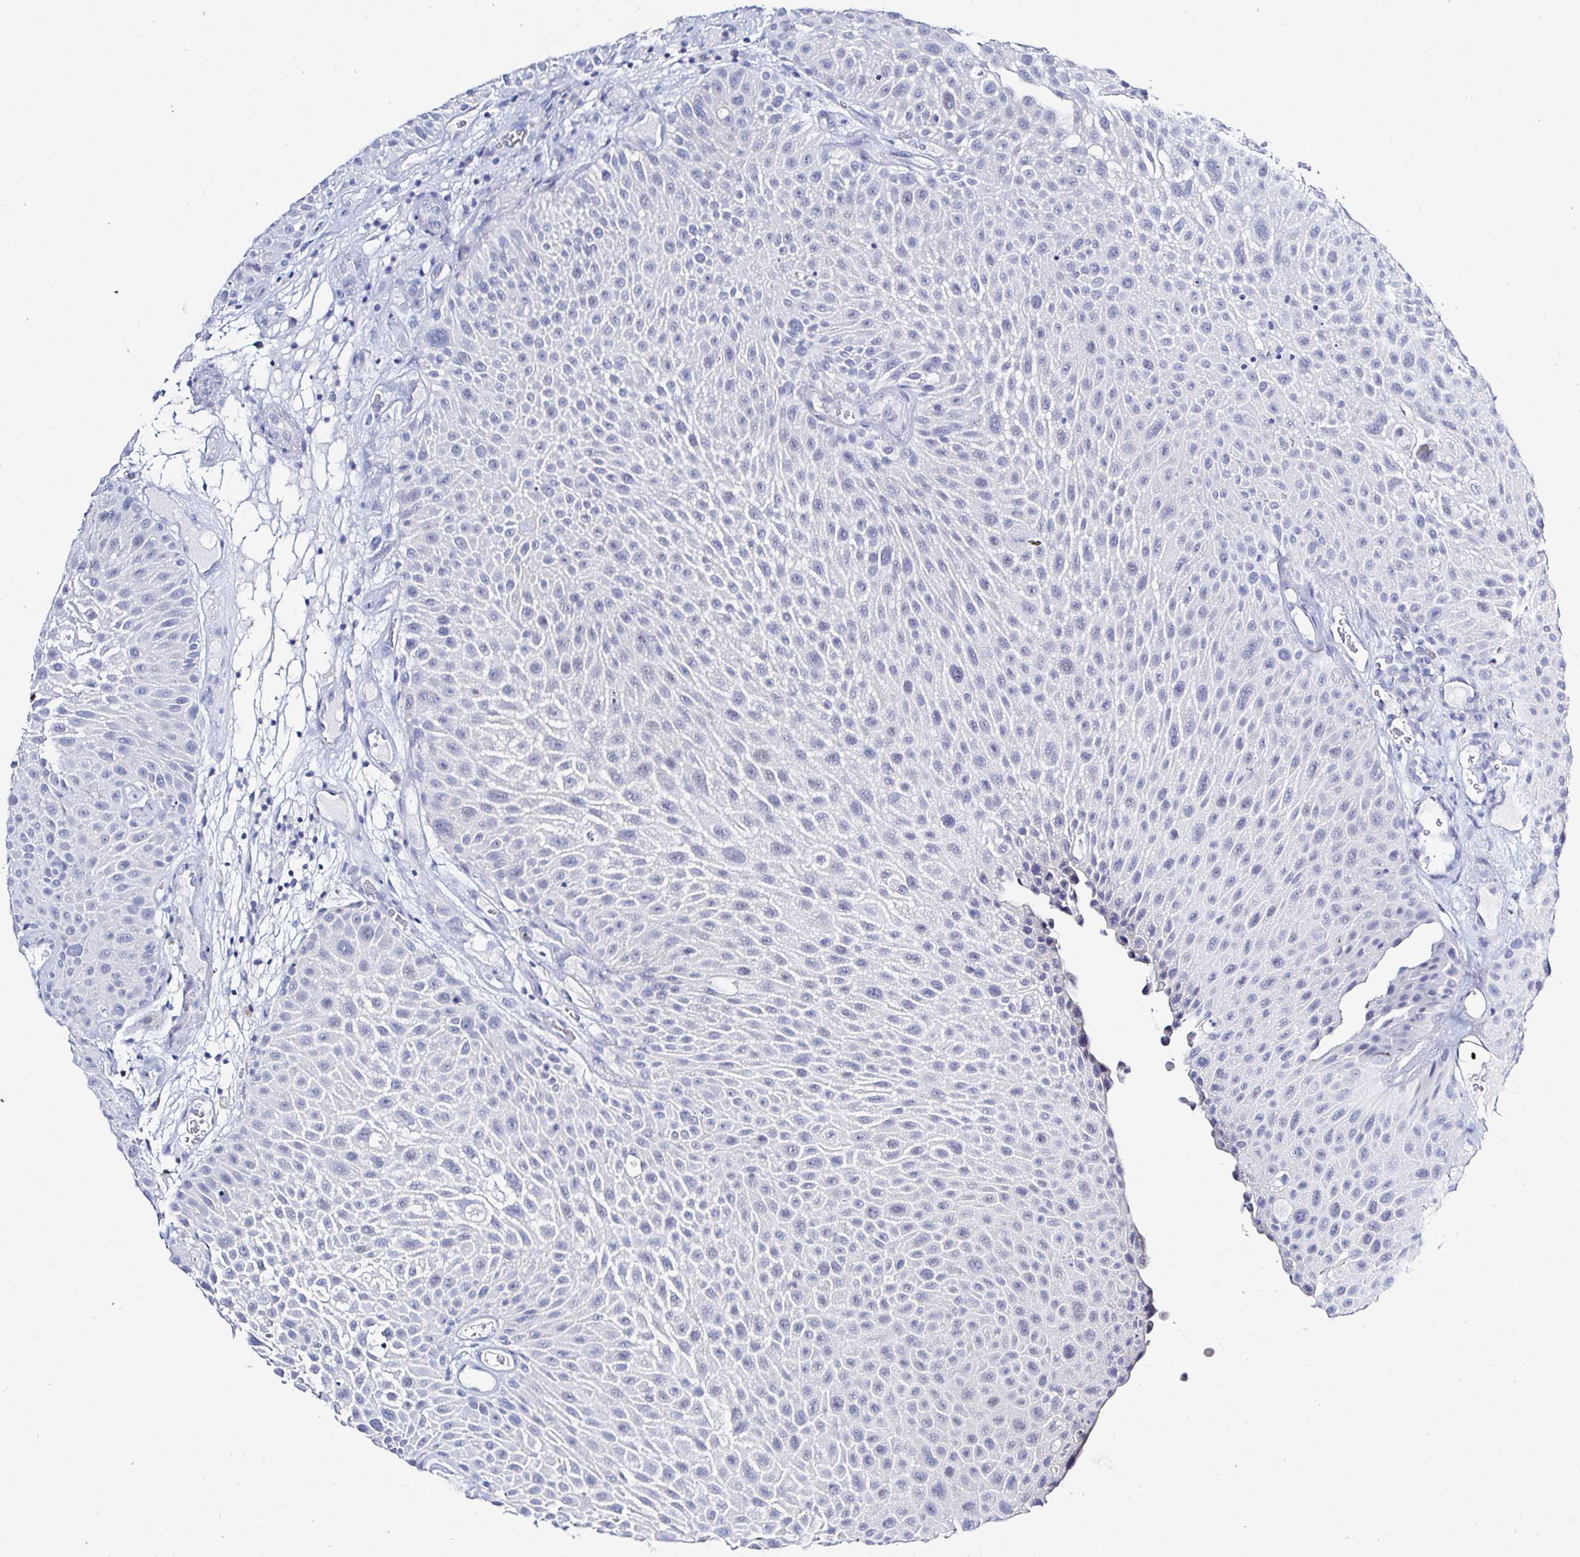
{"staining": {"intensity": "negative", "quantity": "none", "location": "none"}, "tissue": "urothelial cancer", "cell_type": "Tumor cells", "image_type": "cancer", "snomed": [{"axis": "morphology", "description": "Urothelial carcinoma, Low grade"}, {"axis": "topography", "description": "Urinary bladder"}], "caption": "Tumor cells show no significant positivity in urothelial cancer.", "gene": "OR10K1", "patient": {"sex": "male", "age": 72}}